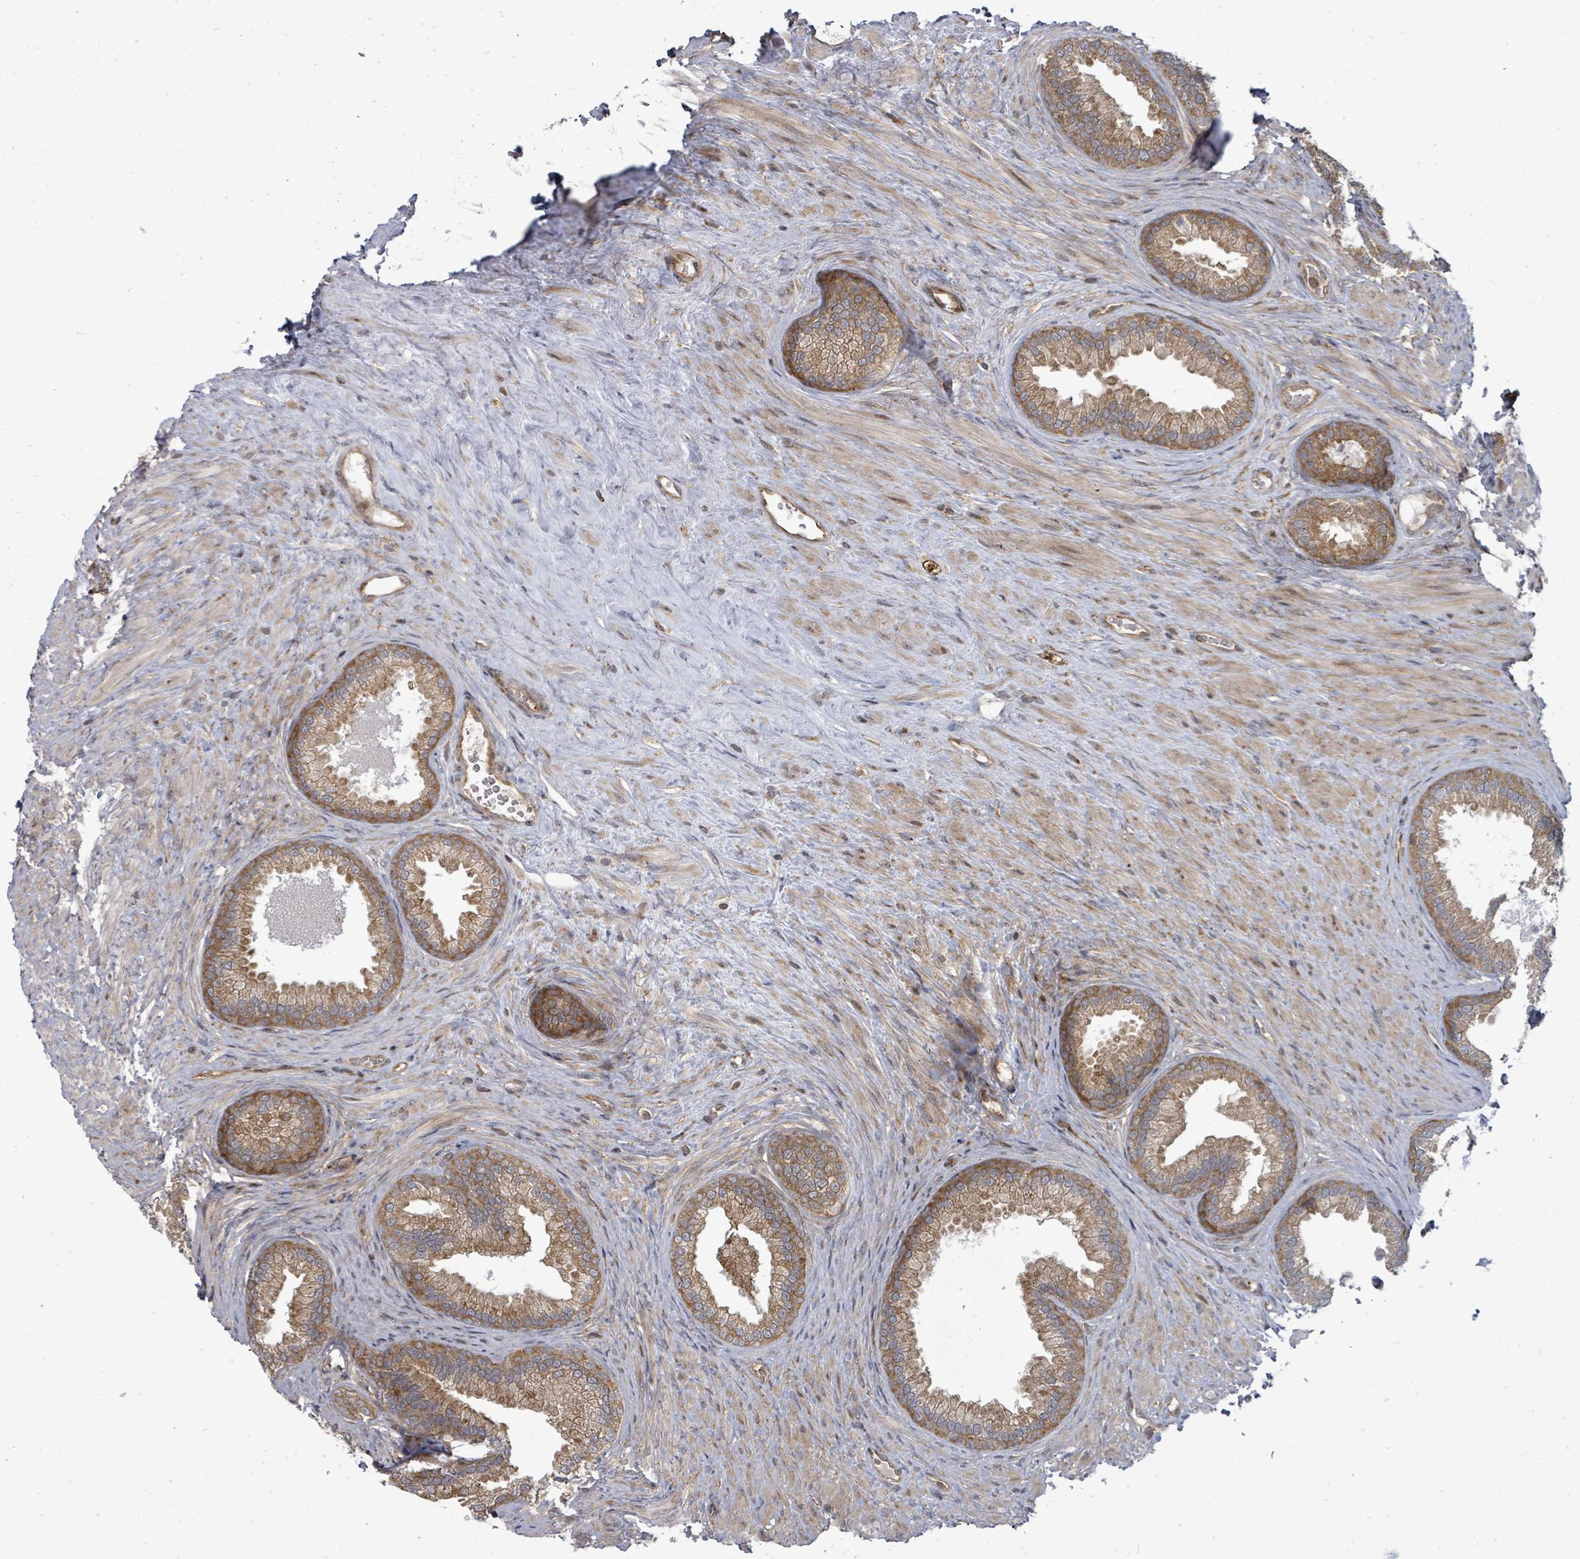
{"staining": {"intensity": "moderate", "quantity": ">75%", "location": "cytoplasmic/membranous"}, "tissue": "prostate", "cell_type": "Glandular cells", "image_type": "normal", "snomed": [{"axis": "morphology", "description": "Normal tissue, NOS"}, {"axis": "topography", "description": "Prostate"}], "caption": "Brown immunohistochemical staining in normal prostate reveals moderate cytoplasmic/membranous positivity in about >75% of glandular cells. (IHC, brightfield microscopy, high magnification).", "gene": "EIF3CL", "patient": {"sex": "male", "age": 76}}